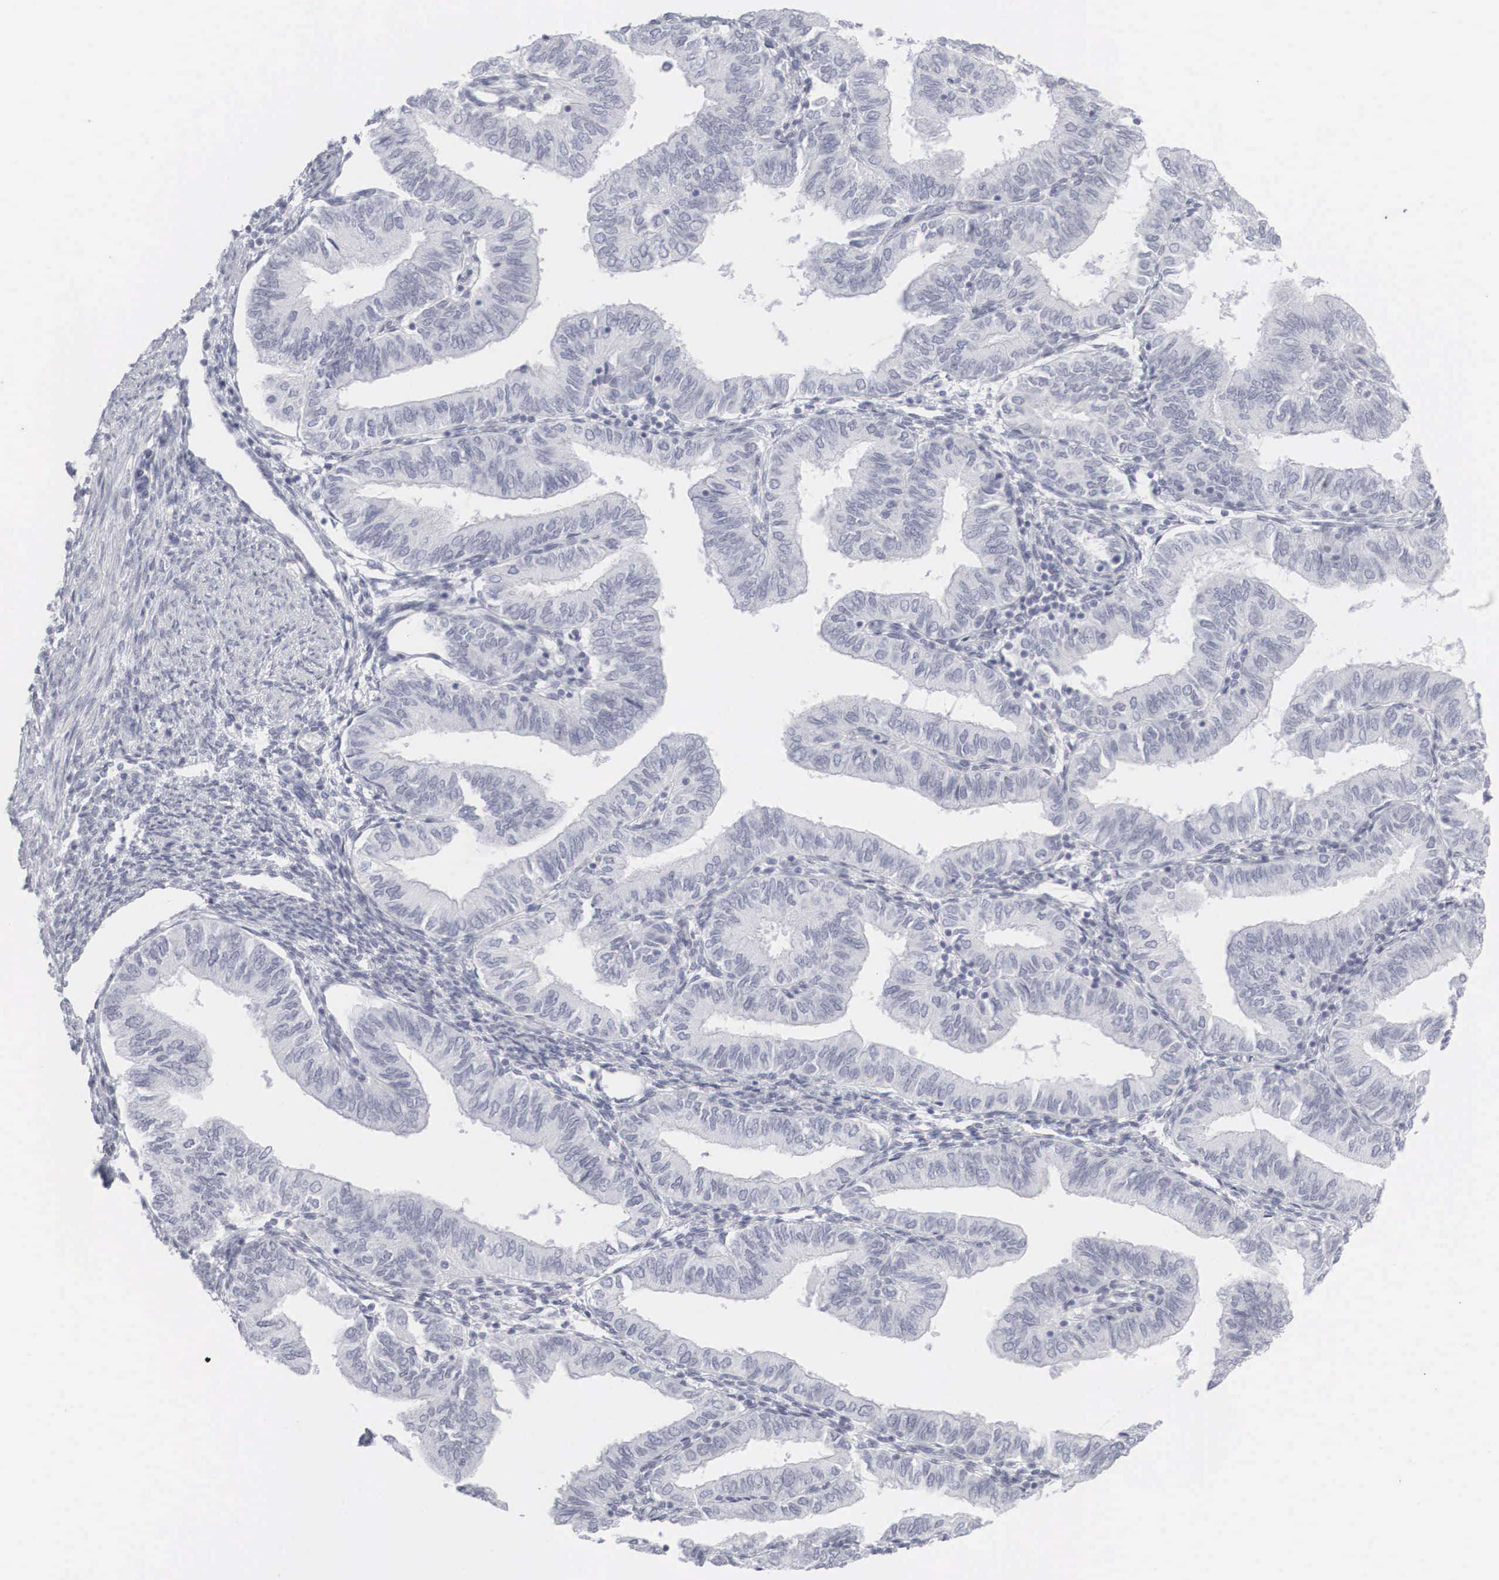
{"staining": {"intensity": "negative", "quantity": "none", "location": "none"}, "tissue": "endometrial cancer", "cell_type": "Tumor cells", "image_type": "cancer", "snomed": [{"axis": "morphology", "description": "Adenocarcinoma, NOS"}, {"axis": "topography", "description": "Endometrium"}], "caption": "Tumor cells show no significant protein staining in adenocarcinoma (endometrial).", "gene": "KRT14", "patient": {"sex": "female", "age": 51}}